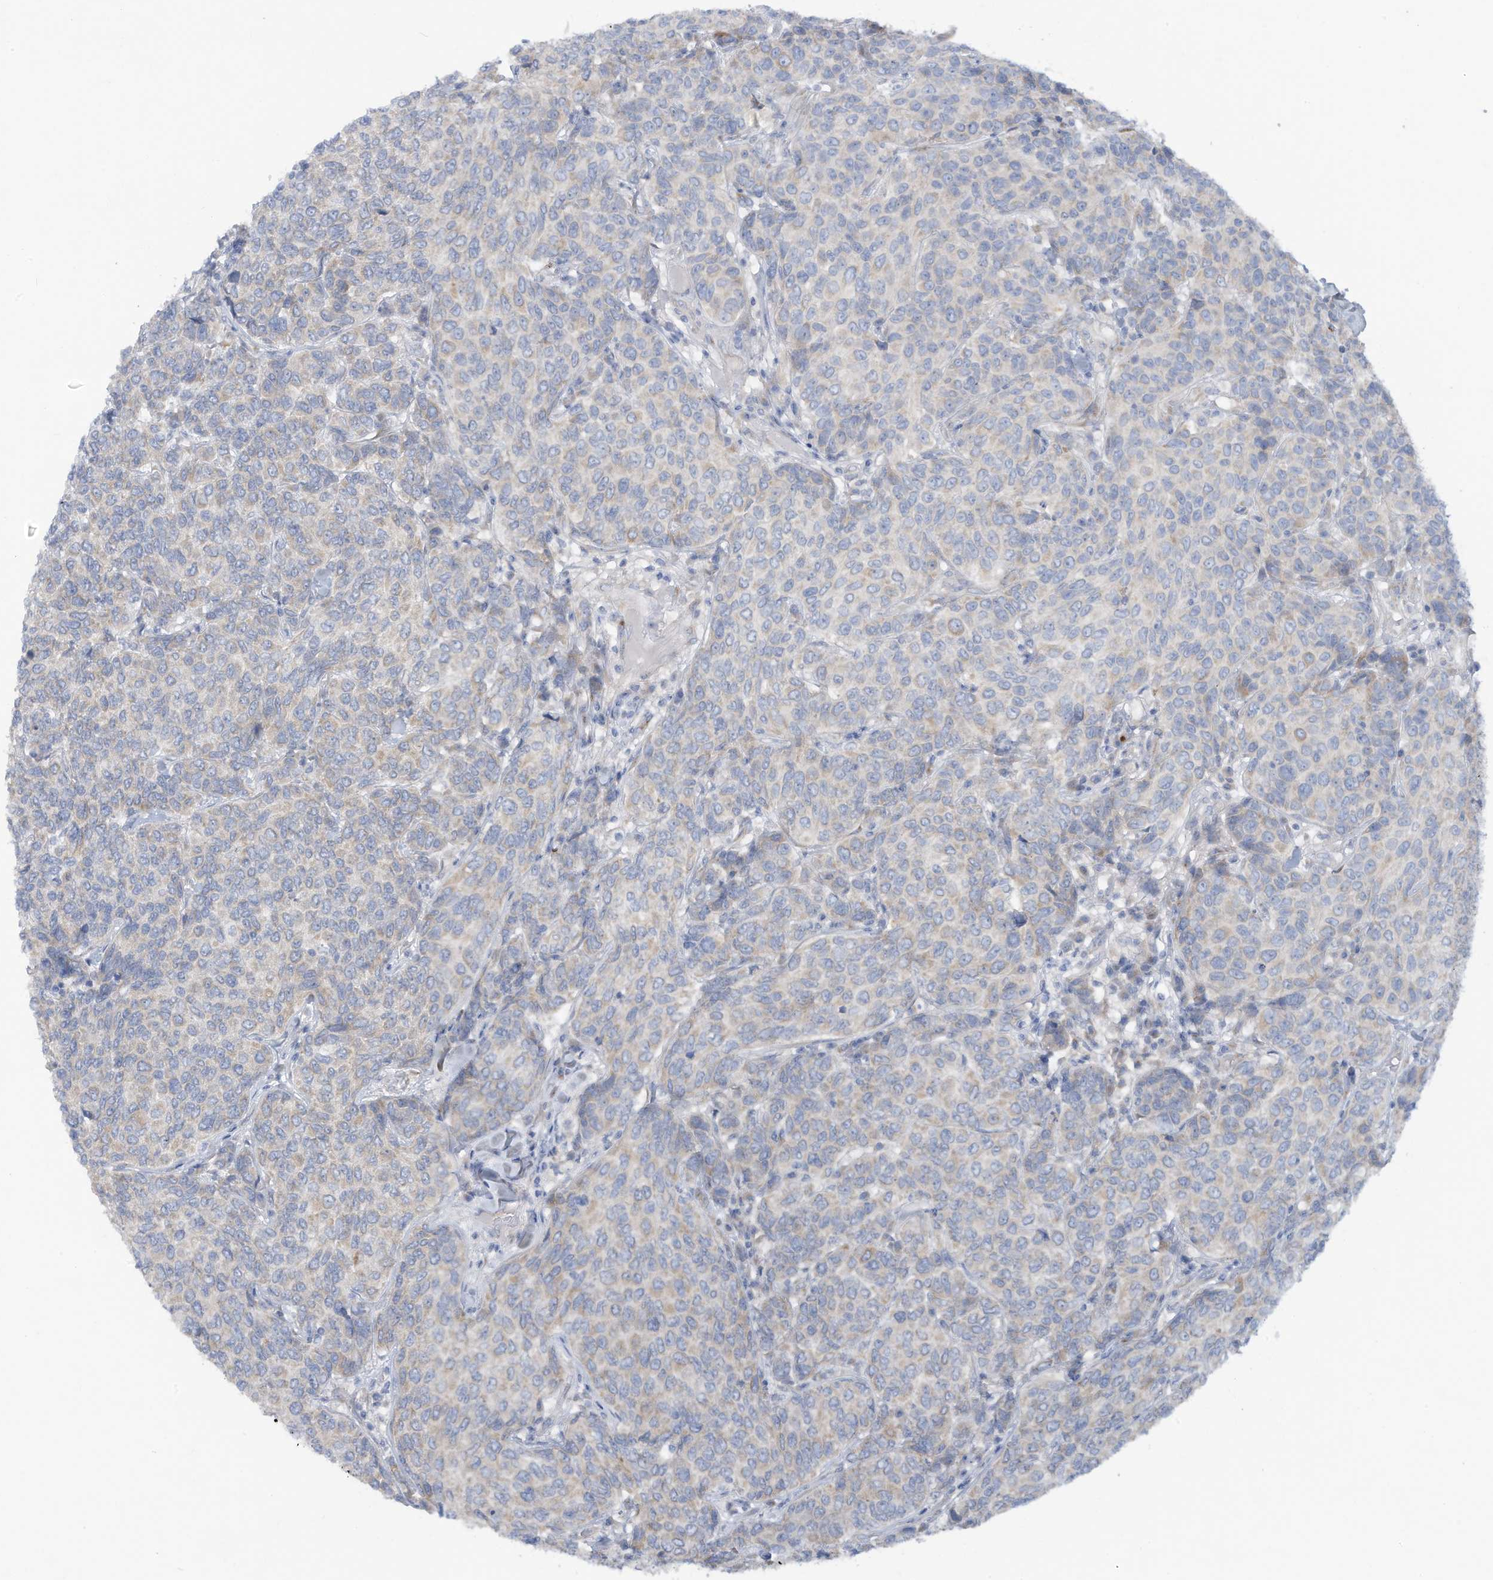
{"staining": {"intensity": "negative", "quantity": "none", "location": "none"}, "tissue": "breast cancer", "cell_type": "Tumor cells", "image_type": "cancer", "snomed": [{"axis": "morphology", "description": "Duct carcinoma"}, {"axis": "topography", "description": "Breast"}], "caption": "Immunohistochemical staining of breast cancer displays no significant expression in tumor cells.", "gene": "TRMT2B", "patient": {"sex": "female", "age": 55}}